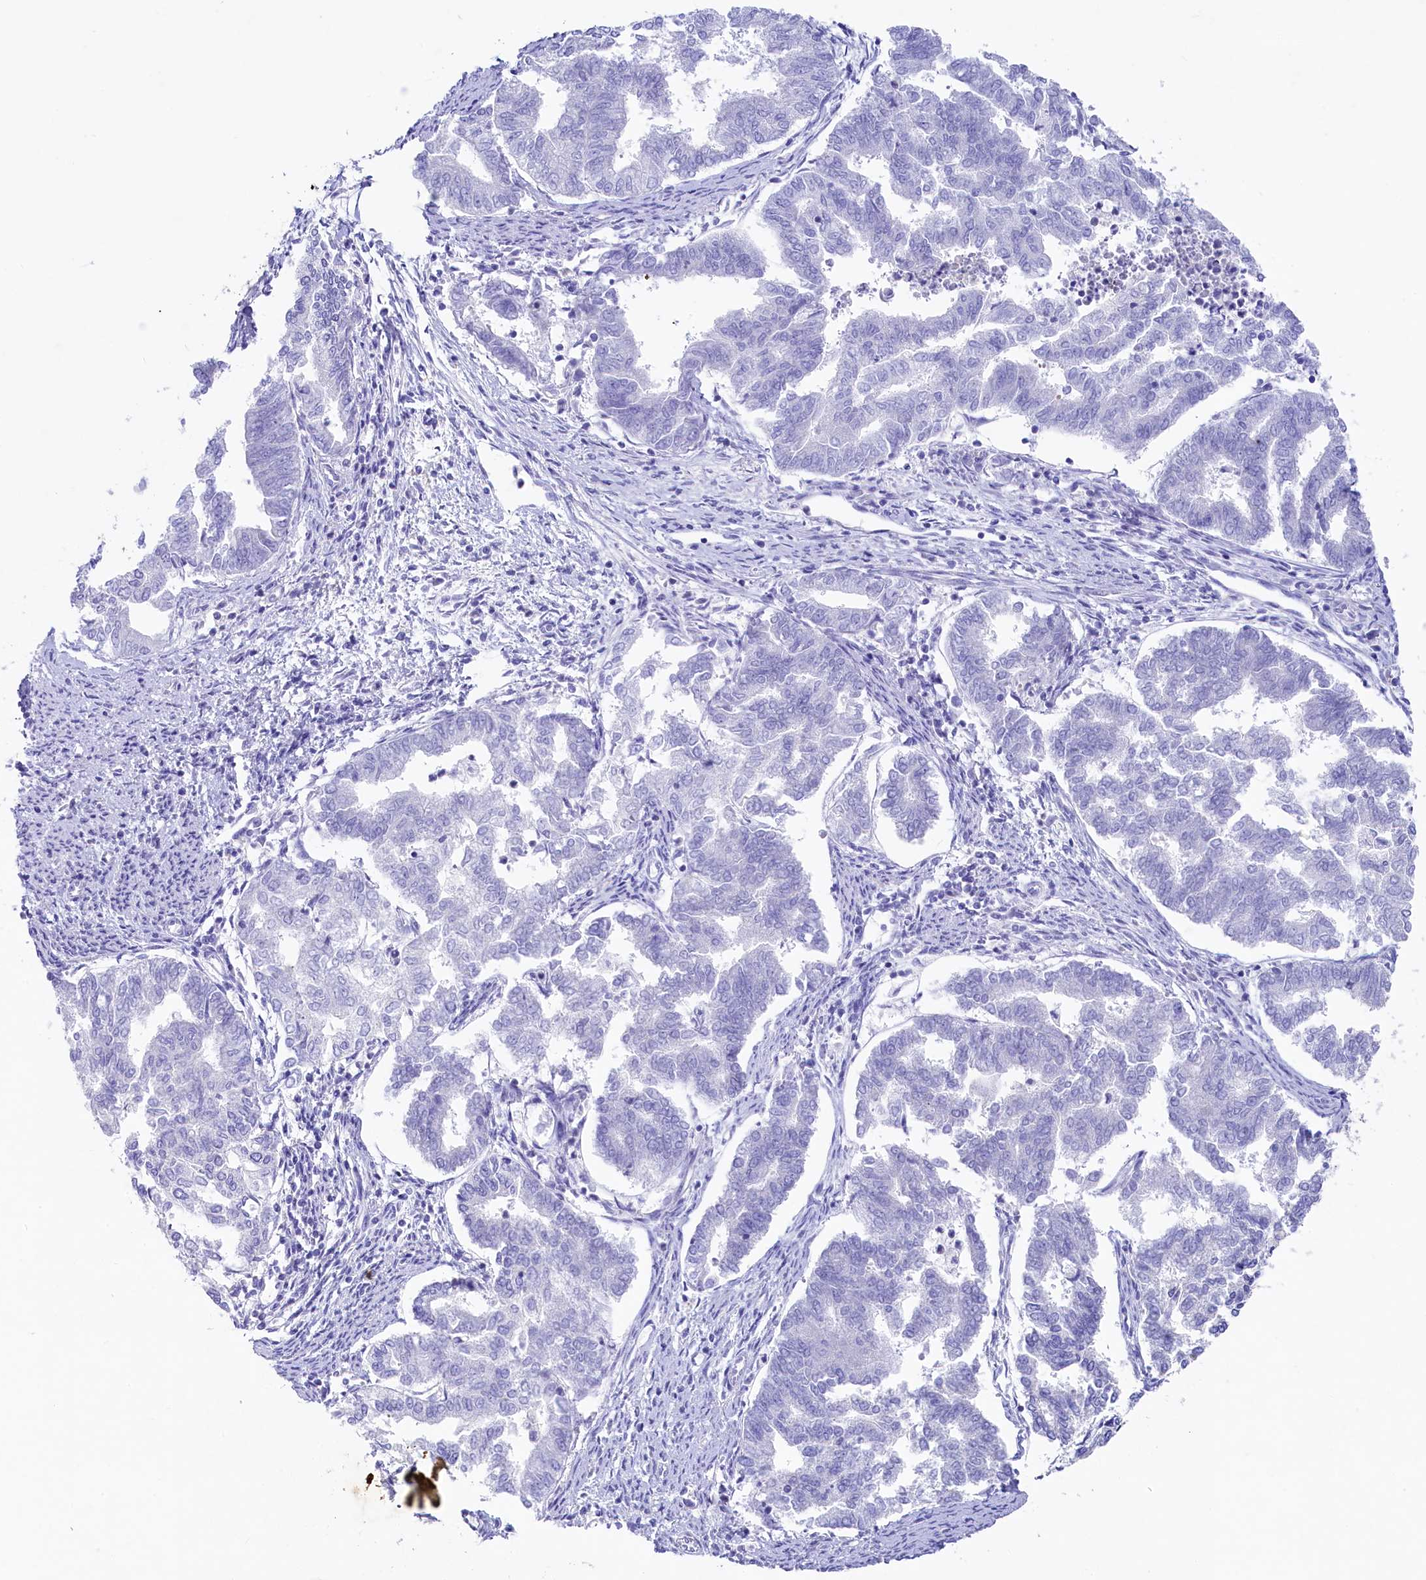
{"staining": {"intensity": "negative", "quantity": "none", "location": "none"}, "tissue": "endometrial cancer", "cell_type": "Tumor cells", "image_type": "cancer", "snomed": [{"axis": "morphology", "description": "Adenocarcinoma, NOS"}, {"axis": "topography", "description": "Endometrium"}], "caption": "Immunohistochemistry micrograph of neoplastic tissue: human adenocarcinoma (endometrial) stained with DAB (3,3'-diaminobenzidine) demonstrates no significant protein positivity in tumor cells.", "gene": "VPS26B", "patient": {"sex": "female", "age": 79}}